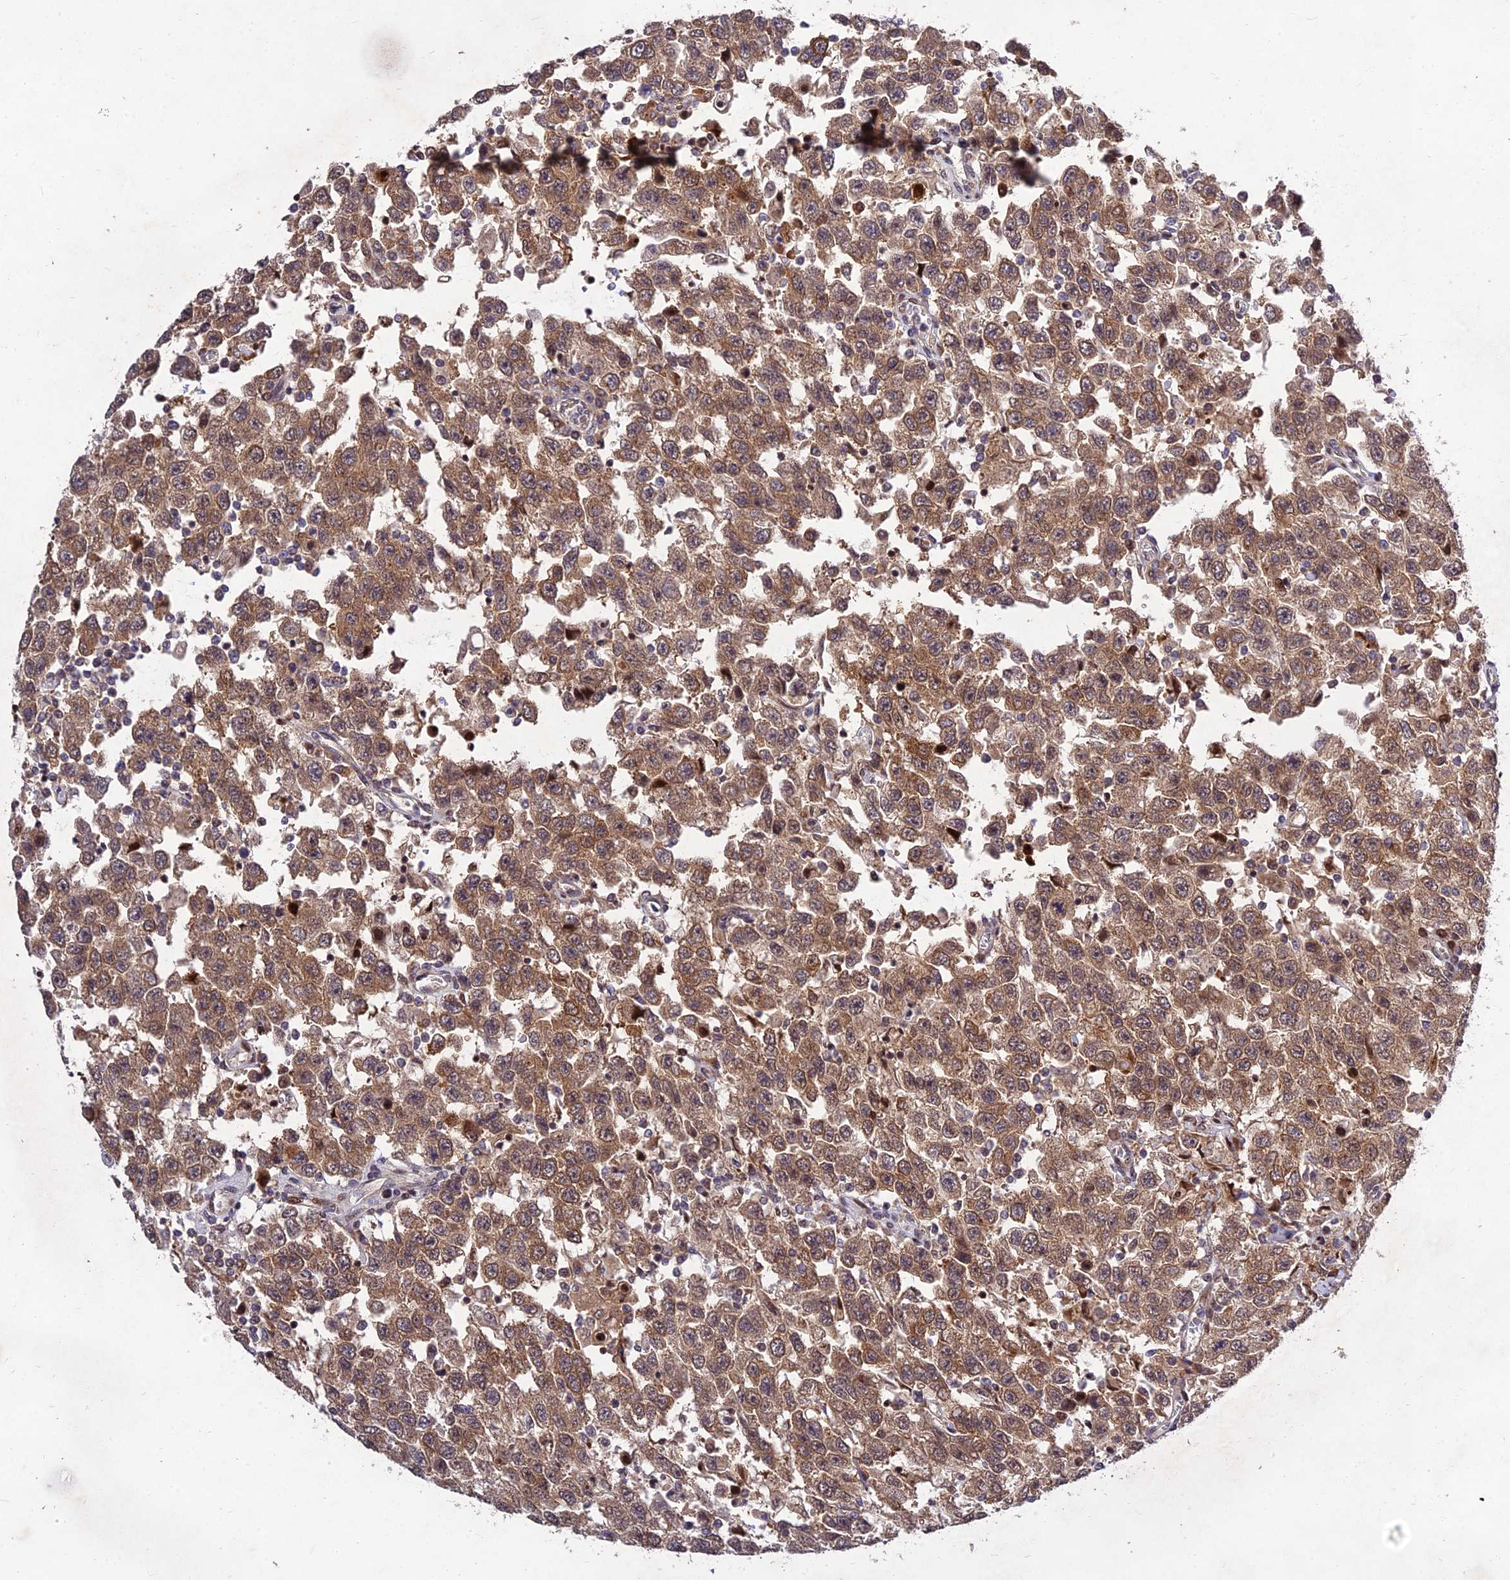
{"staining": {"intensity": "moderate", "quantity": ">75%", "location": "cytoplasmic/membranous"}, "tissue": "testis cancer", "cell_type": "Tumor cells", "image_type": "cancer", "snomed": [{"axis": "morphology", "description": "Seminoma, NOS"}, {"axis": "topography", "description": "Testis"}], "caption": "IHC (DAB) staining of testis cancer (seminoma) exhibits moderate cytoplasmic/membranous protein staining in approximately >75% of tumor cells. The staining was performed using DAB (3,3'-diaminobenzidine), with brown indicating positive protein expression. Nuclei are stained blue with hematoxylin.", "gene": "MKKS", "patient": {"sex": "male", "age": 41}}